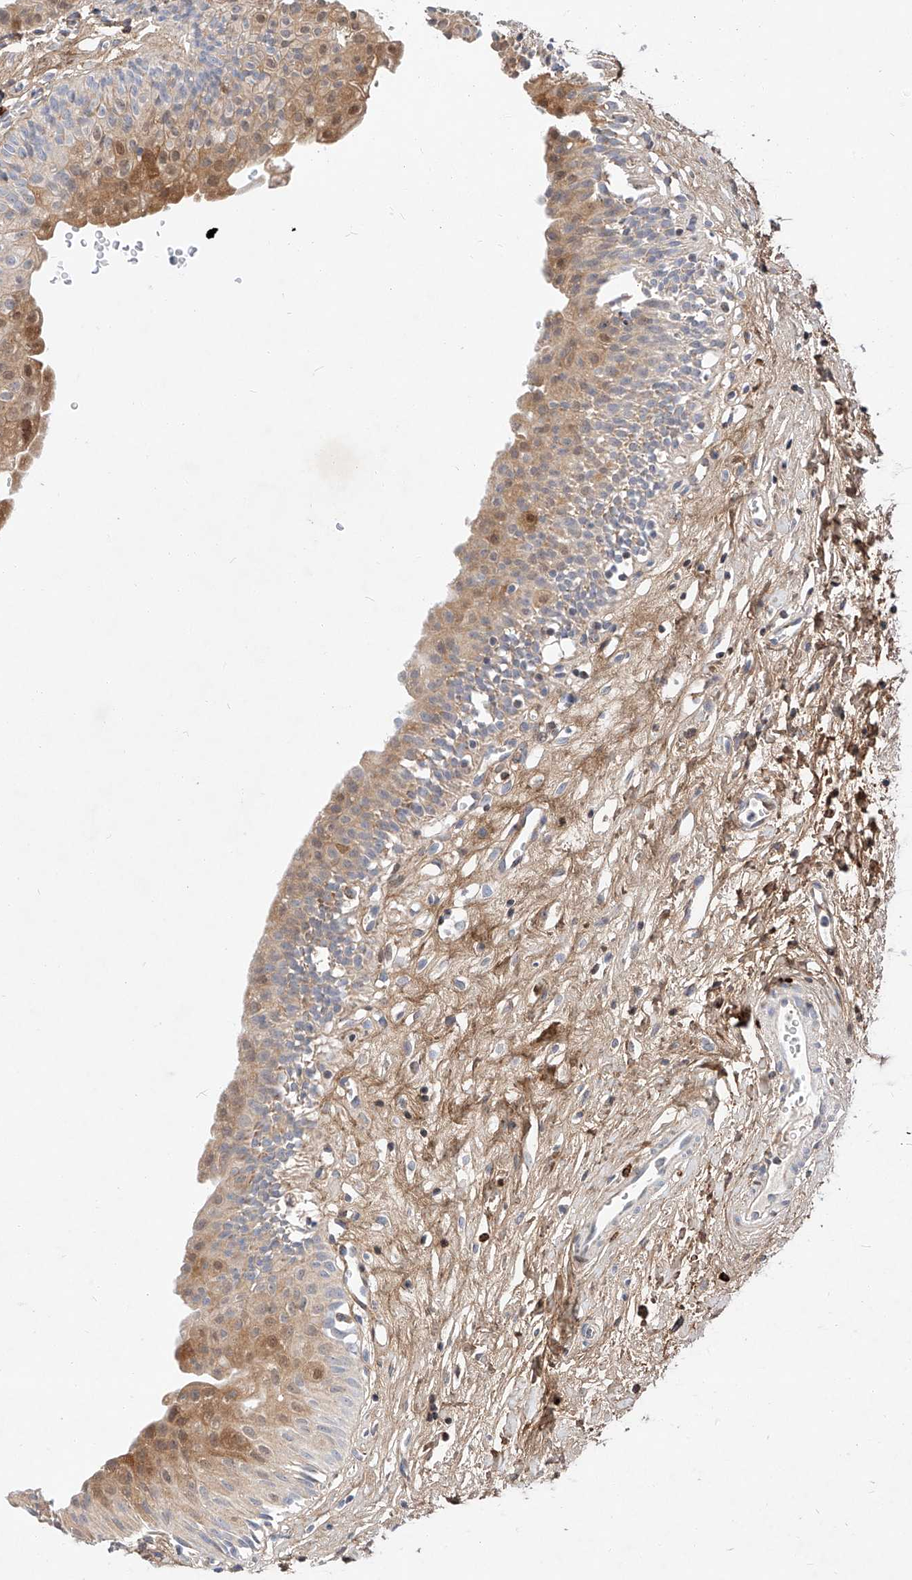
{"staining": {"intensity": "moderate", "quantity": "25%-75%", "location": "cytoplasmic/membranous,nuclear"}, "tissue": "urinary bladder", "cell_type": "Urothelial cells", "image_type": "normal", "snomed": [{"axis": "morphology", "description": "Normal tissue, NOS"}, {"axis": "topography", "description": "Urinary bladder"}], "caption": "Immunohistochemical staining of unremarkable human urinary bladder displays medium levels of moderate cytoplasmic/membranous,nuclear positivity in about 25%-75% of urothelial cells.", "gene": "OSGEPL1", "patient": {"sex": "male", "age": 51}}